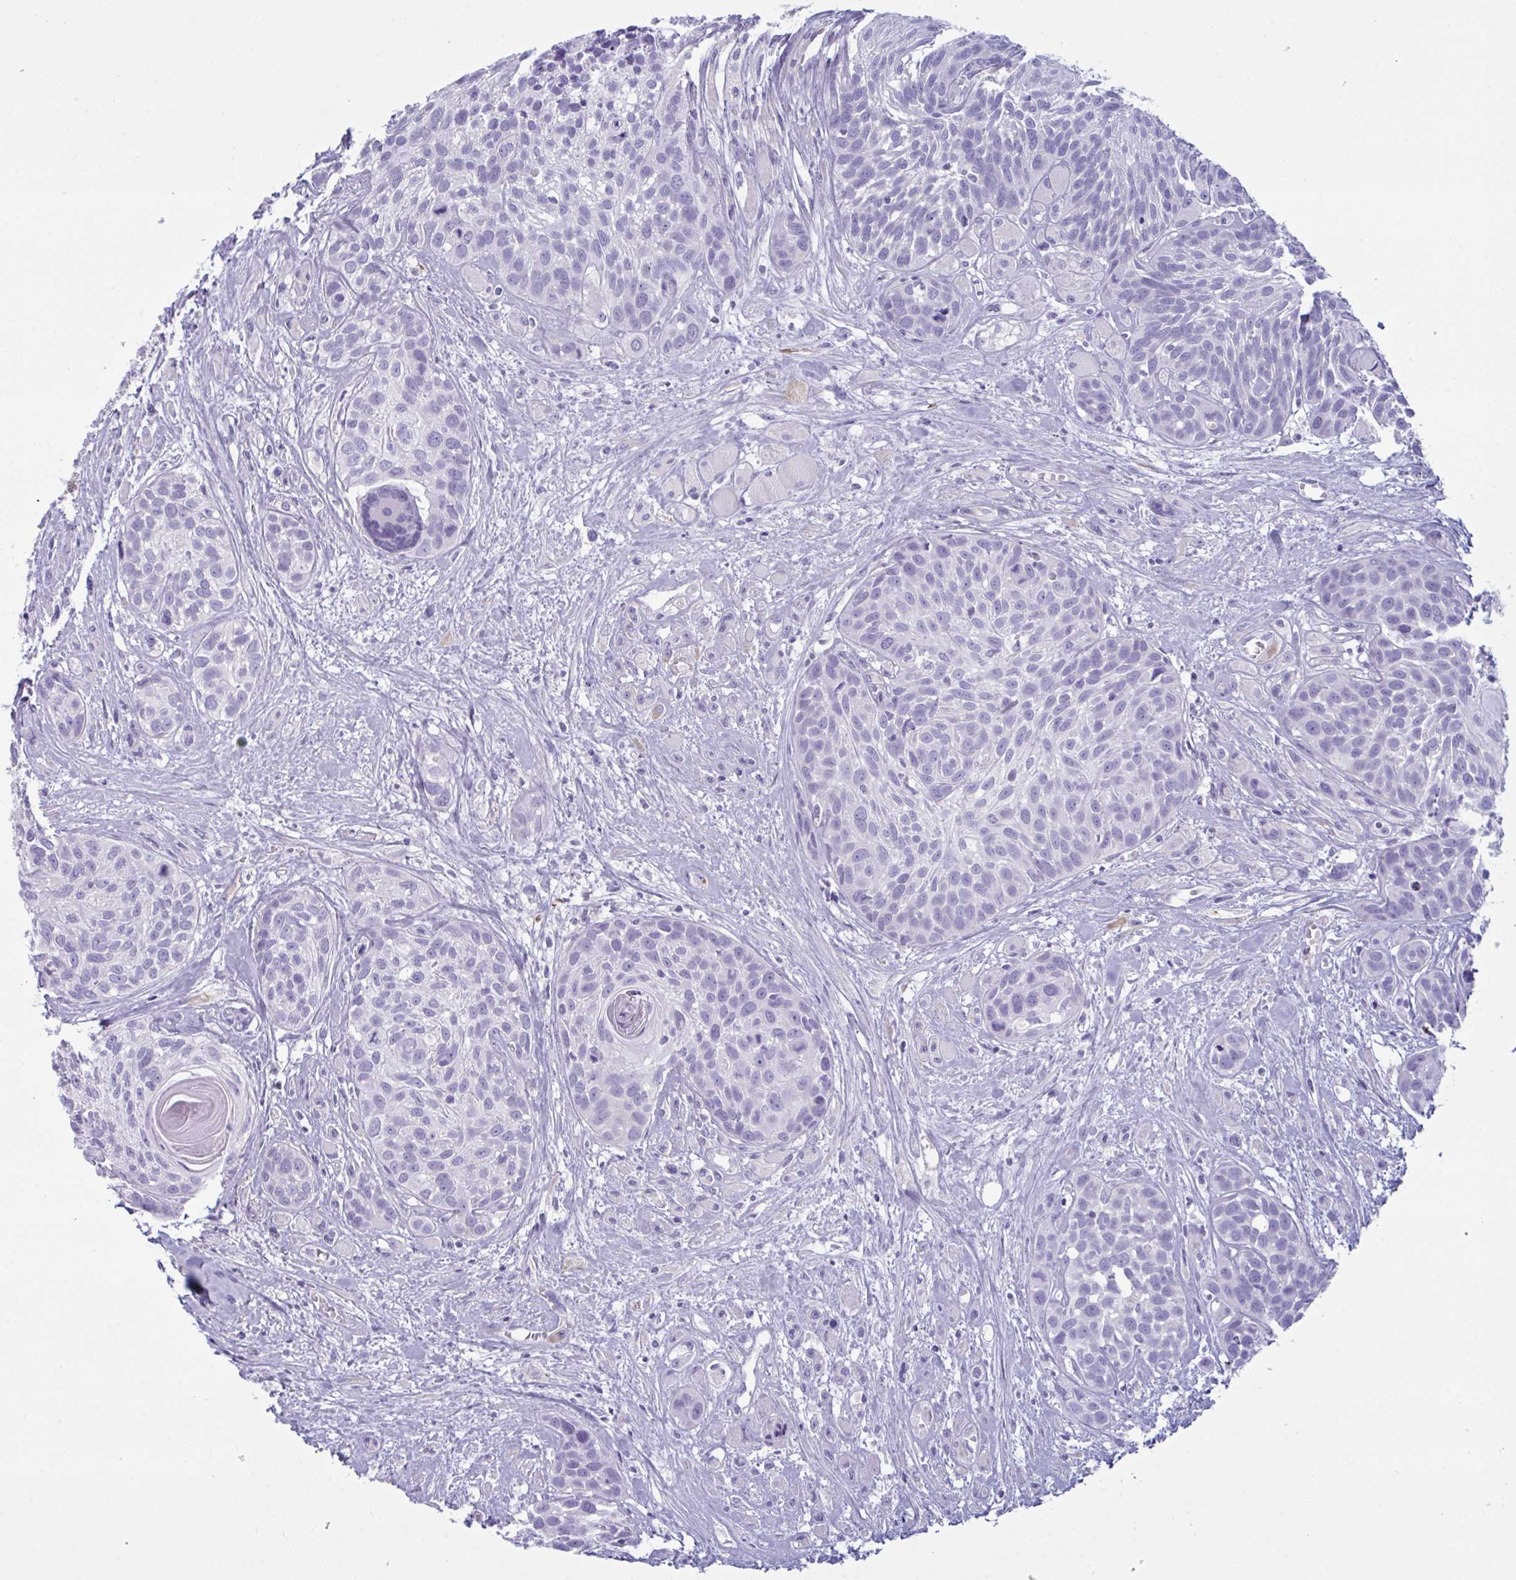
{"staining": {"intensity": "negative", "quantity": "none", "location": "none"}, "tissue": "head and neck cancer", "cell_type": "Tumor cells", "image_type": "cancer", "snomed": [{"axis": "morphology", "description": "Squamous cell carcinoma, NOS"}, {"axis": "topography", "description": "Head-Neck"}], "caption": "The immunohistochemistry (IHC) micrograph has no significant positivity in tumor cells of squamous cell carcinoma (head and neck) tissue.", "gene": "BBS1", "patient": {"sex": "female", "age": 50}}